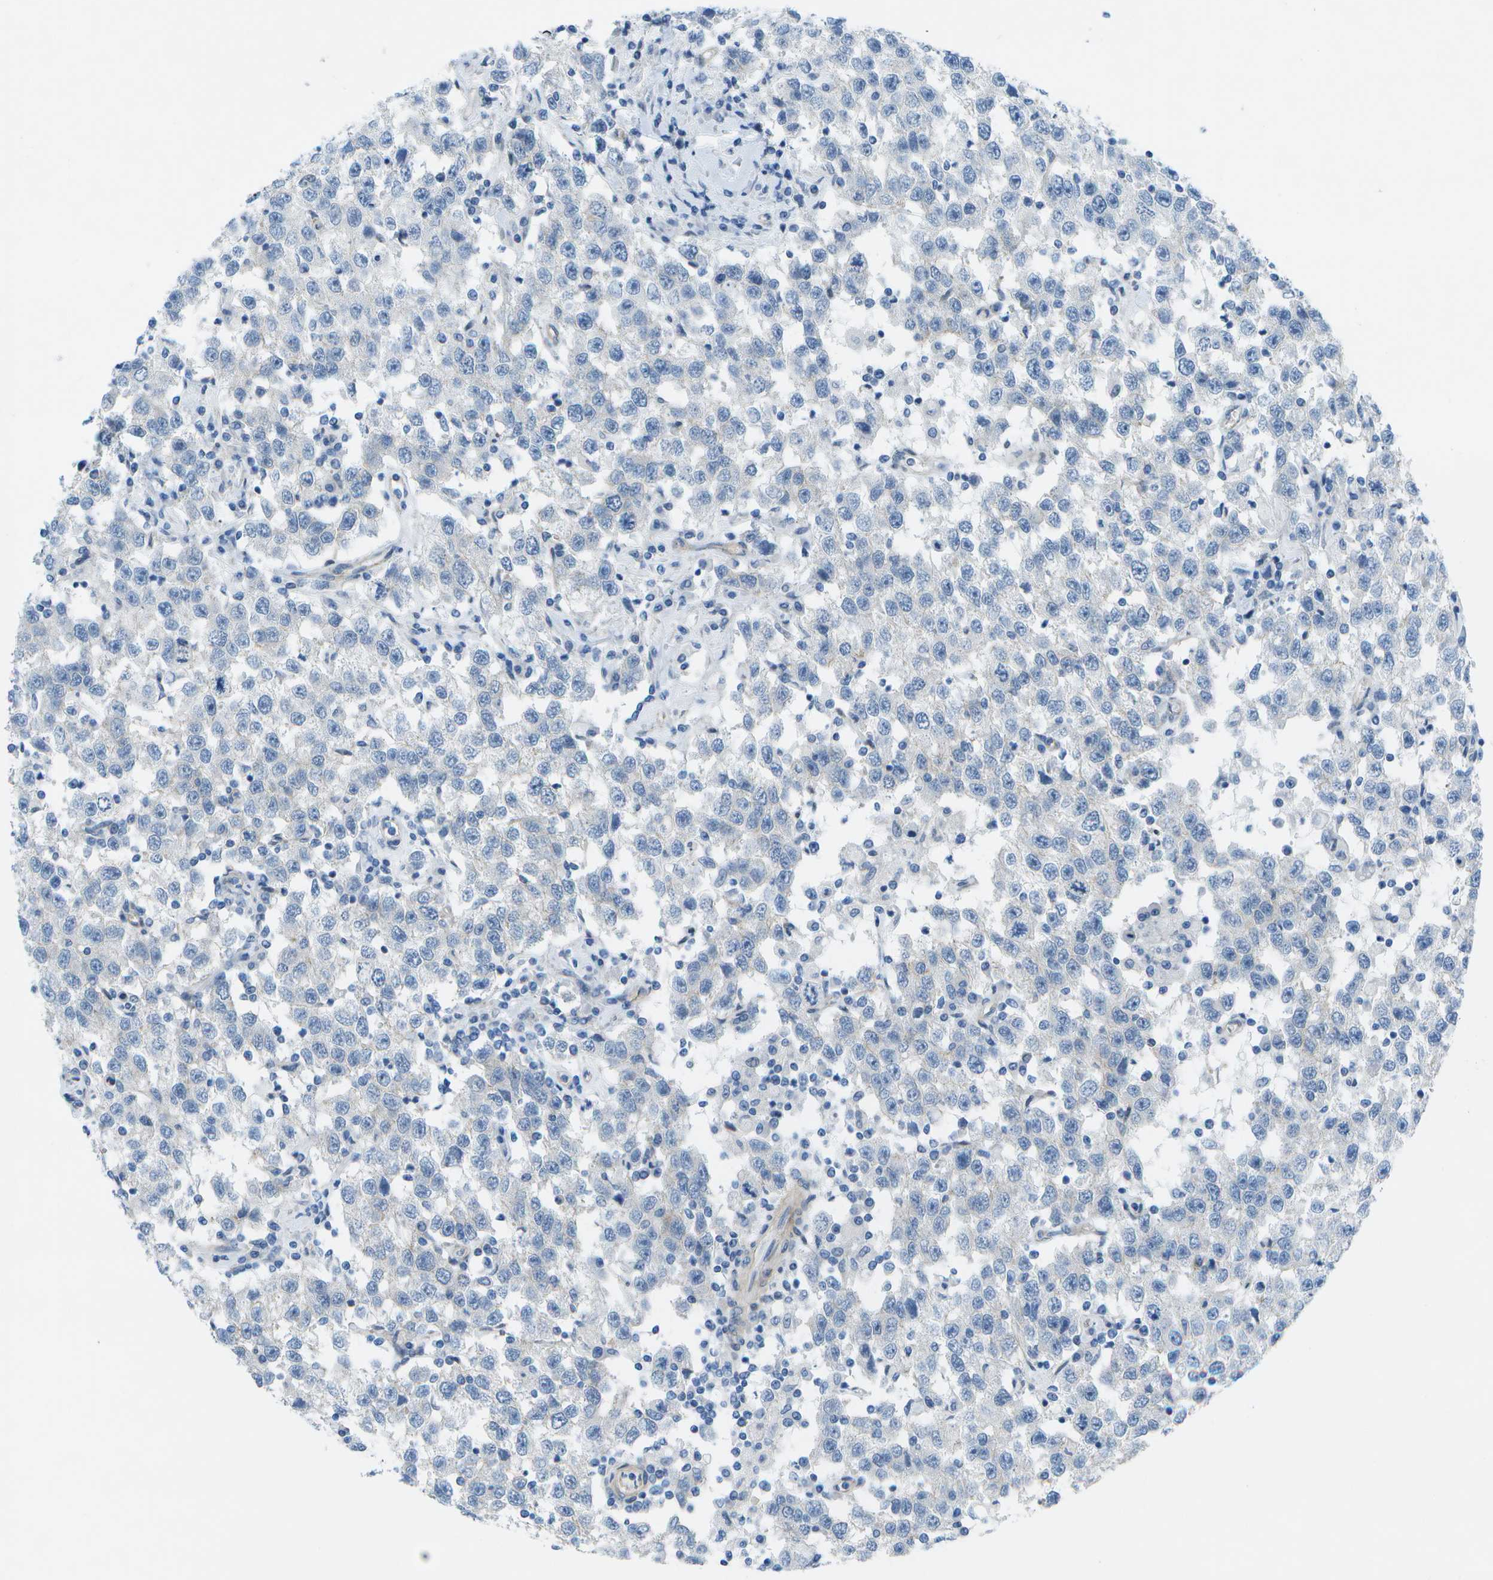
{"staining": {"intensity": "negative", "quantity": "none", "location": "none"}, "tissue": "testis cancer", "cell_type": "Tumor cells", "image_type": "cancer", "snomed": [{"axis": "morphology", "description": "Seminoma, NOS"}, {"axis": "topography", "description": "Testis"}], "caption": "Tumor cells show no significant expression in seminoma (testis). (Brightfield microscopy of DAB (3,3'-diaminobenzidine) immunohistochemistry at high magnification).", "gene": "SORBS3", "patient": {"sex": "male", "age": 41}}